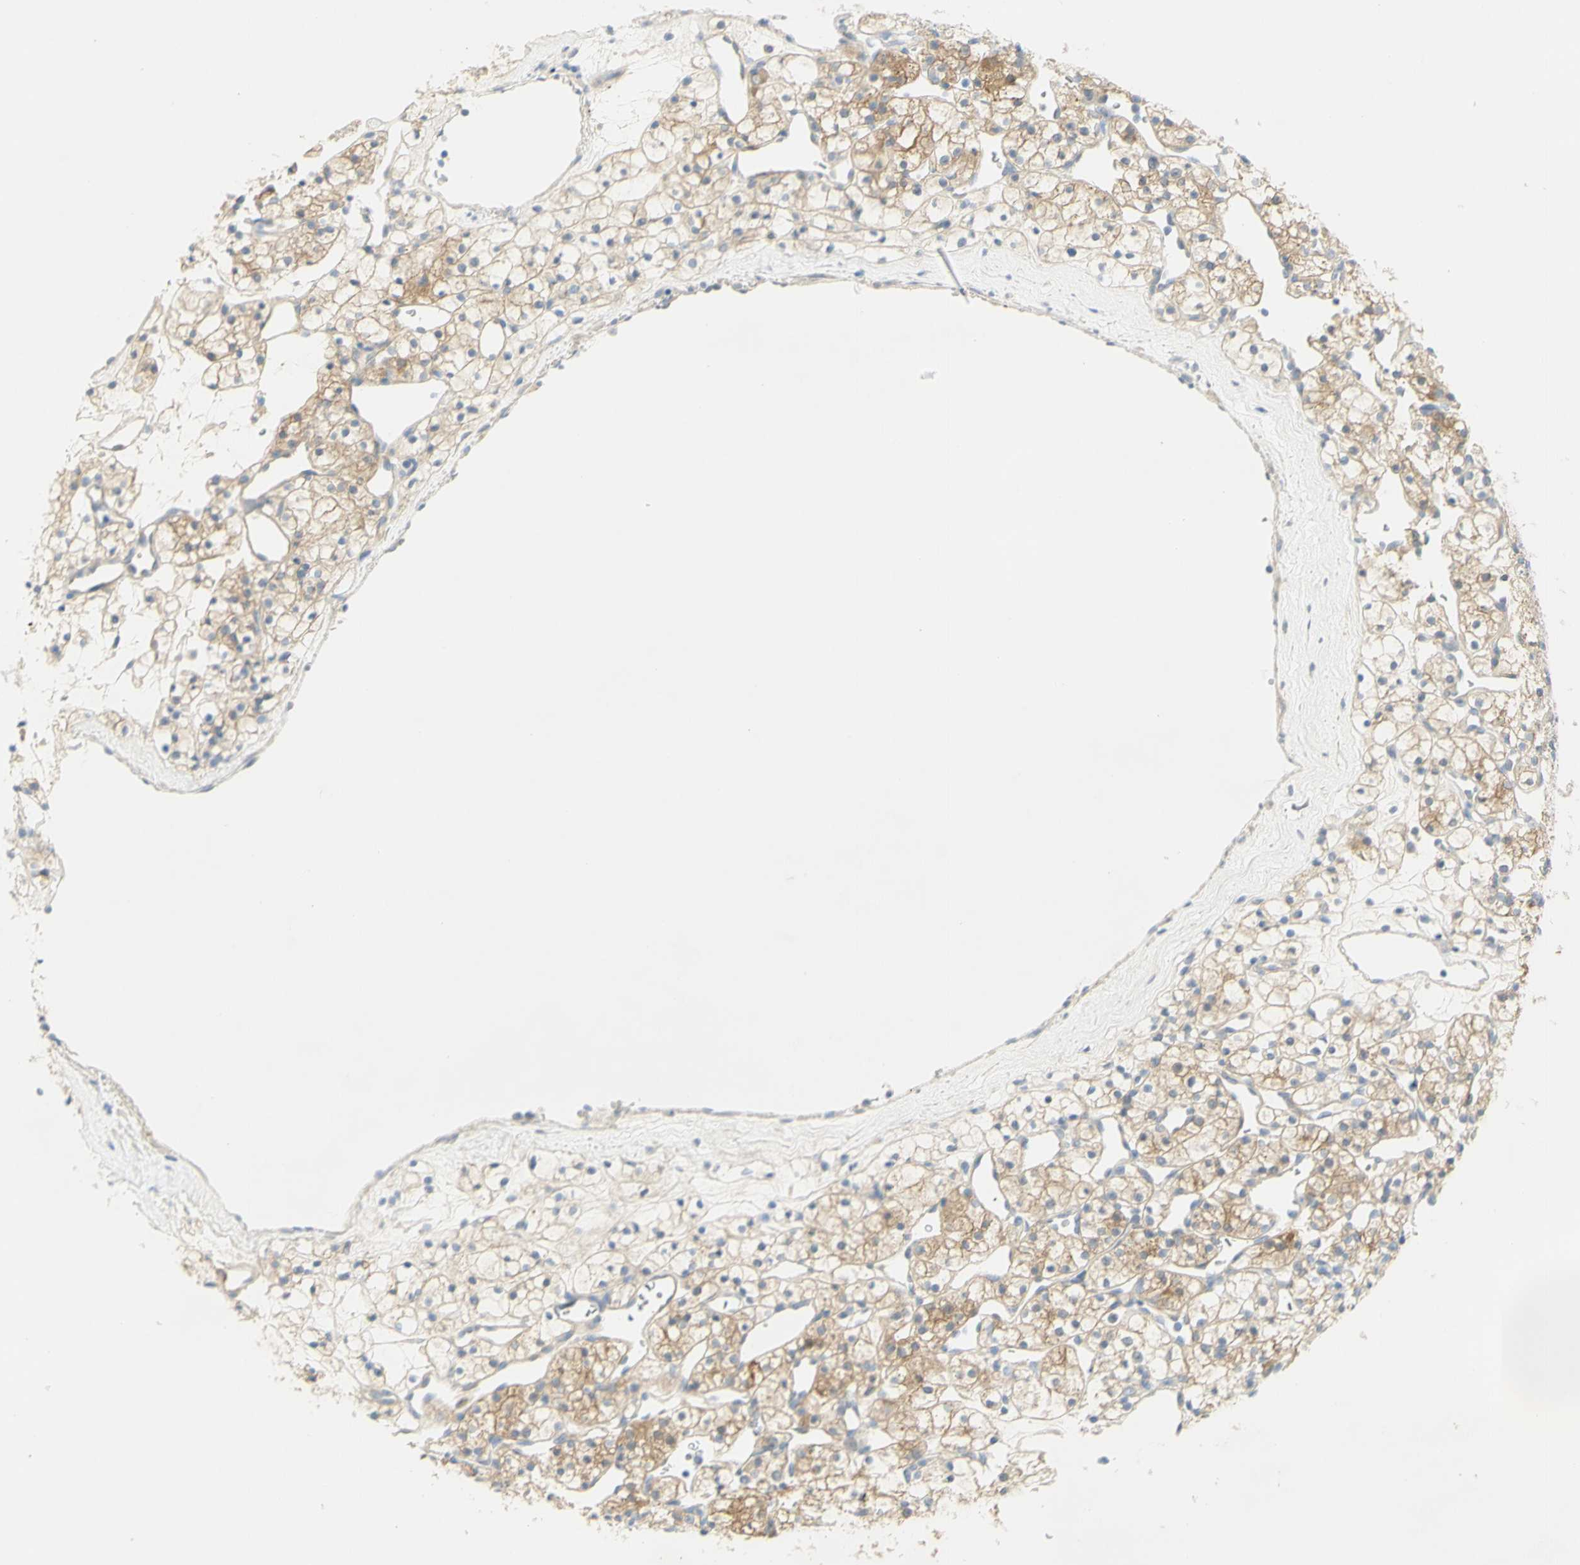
{"staining": {"intensity": "moderate", "quantity": ">75%", "location": "cytoplasmic/membranous"}, "tissue": "renal cancer", "cell_type": "Tumor cells", "image_type": "cancer", "snomed": [{"axis": "morphology", "description": "Adenocarcinoma, NOS"}, {"axis": "topography", "description": "Kidney"}], "caption": "IHC micrograph of adenocarcinoma (renal) stained for a protein (brown), which reveals medium levels of moderate cytoplasmic/membranous staining in about >75% of tumor cells.", "gene": "GCNT3", "patient": {"sex": "female", "age": 60}}